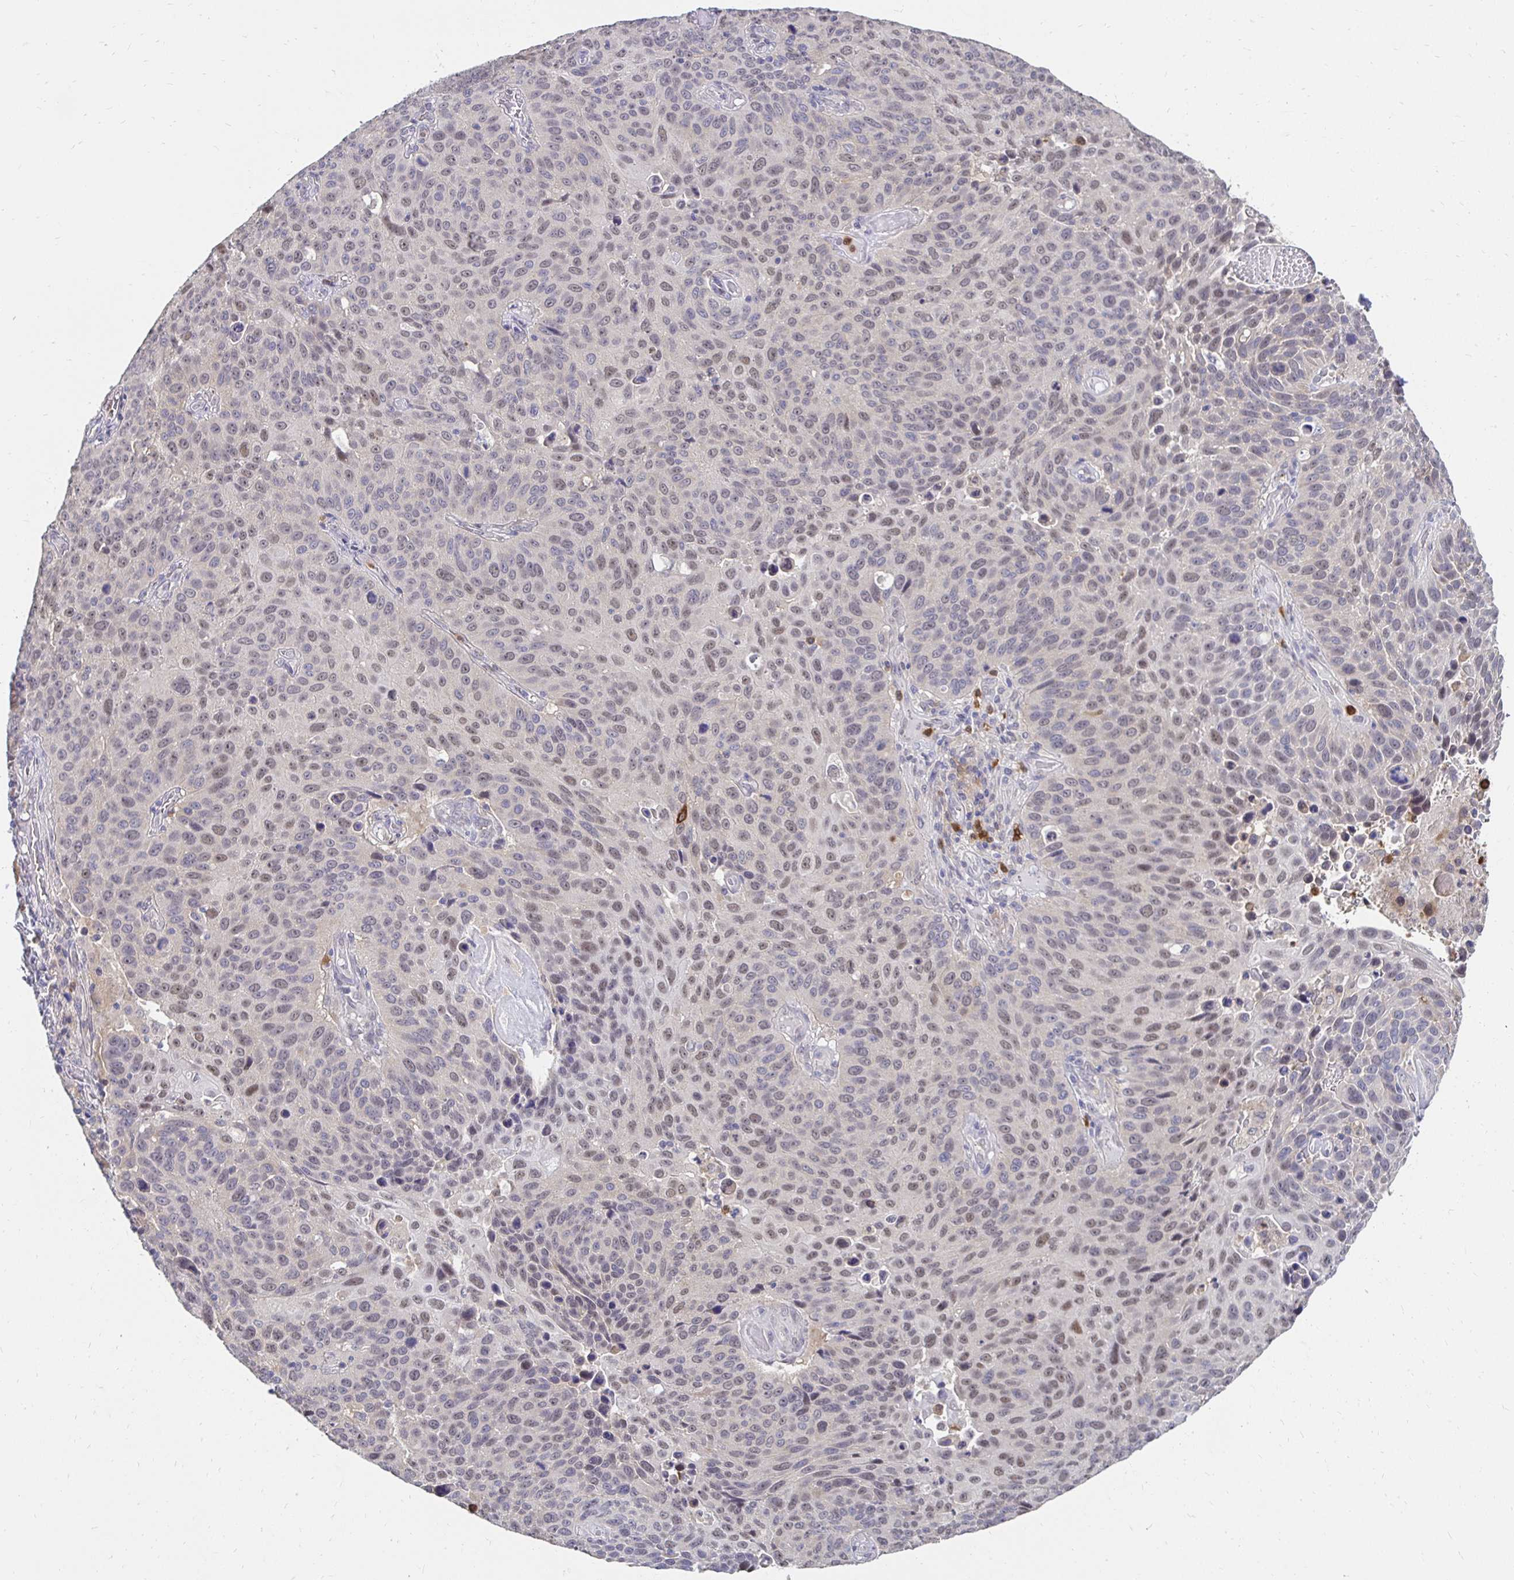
{"staining": {"intensity": "weak", "quantity": "25%-75%", "location": "nuclear"}, "tissue": "lung cancer", "cell_type": "Tumor cells", "image_type": "cancer", "snomed": [{"axis": "morphology", "description": "Squamous cell carcinoma, NOS"}, {"axis": "topography", "description": "Lung"}], "caption": "Protein analysis of lung cancer tissue displays weak nuclear positivity in approximately 25%-75% of tumor cells.", "gene": "PADI2", "patient": {"sex": "male", "age": 68}}